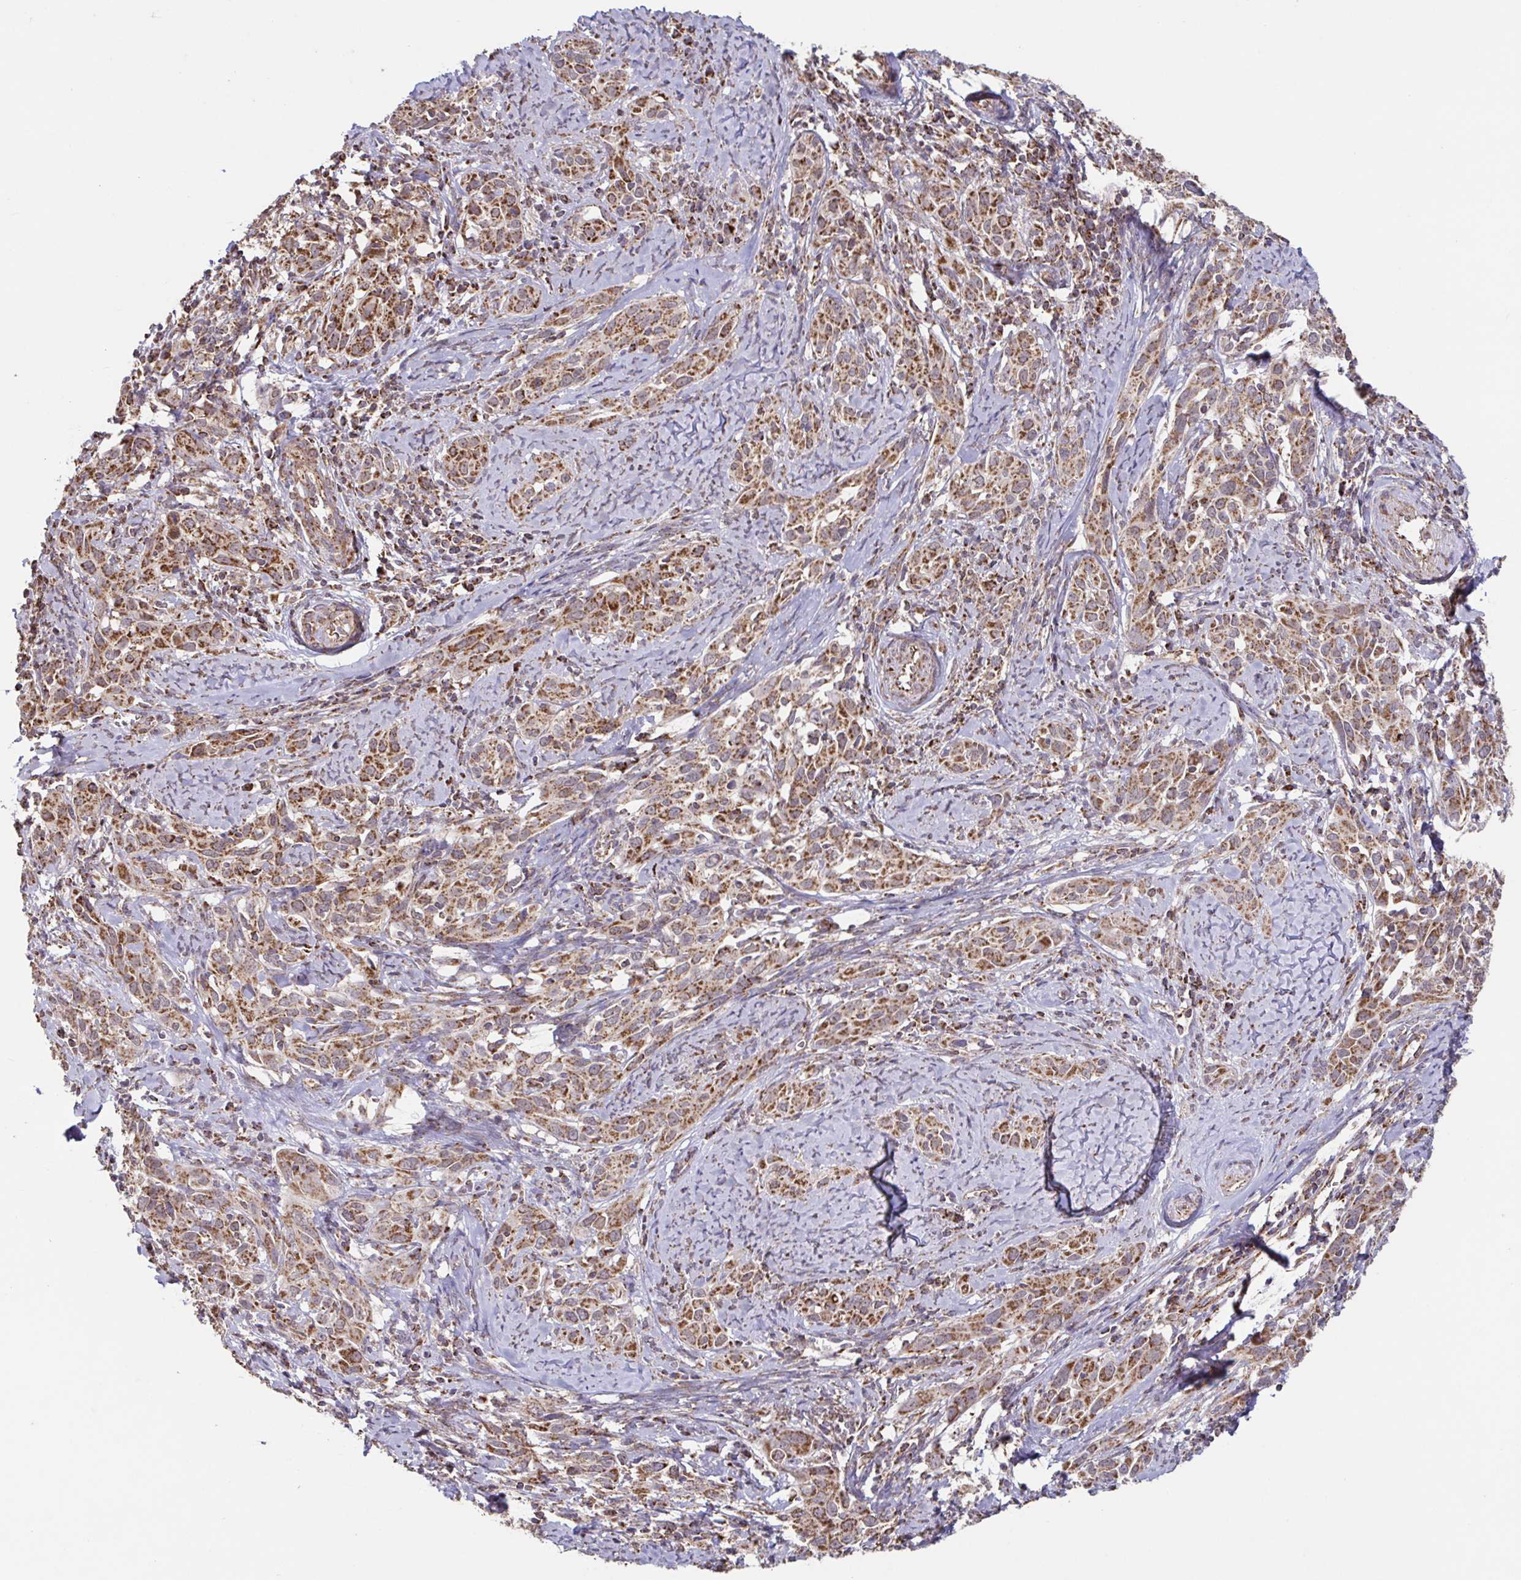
{"staining": {"intensity": "moderate", "quantity": ">75%", "location": "cytoplasmic/membranous"}, "tissue": "cervical cancer", "cell_type": "Tumor cells", "image_type": "cancer", "snomed": [{"axis": "morphology", "description": "Squamous cell carcinoma, NOS"}, {"axis": "topography", "description": "Cervix"}], "caption": "Cervical cancer stained with IHC exhibits moderate cytoplasmic/membranous positivity in approximately >75% of tumor cells.", "gene": "DIP2B", "patient": {"sex": "female", "age": 51}}